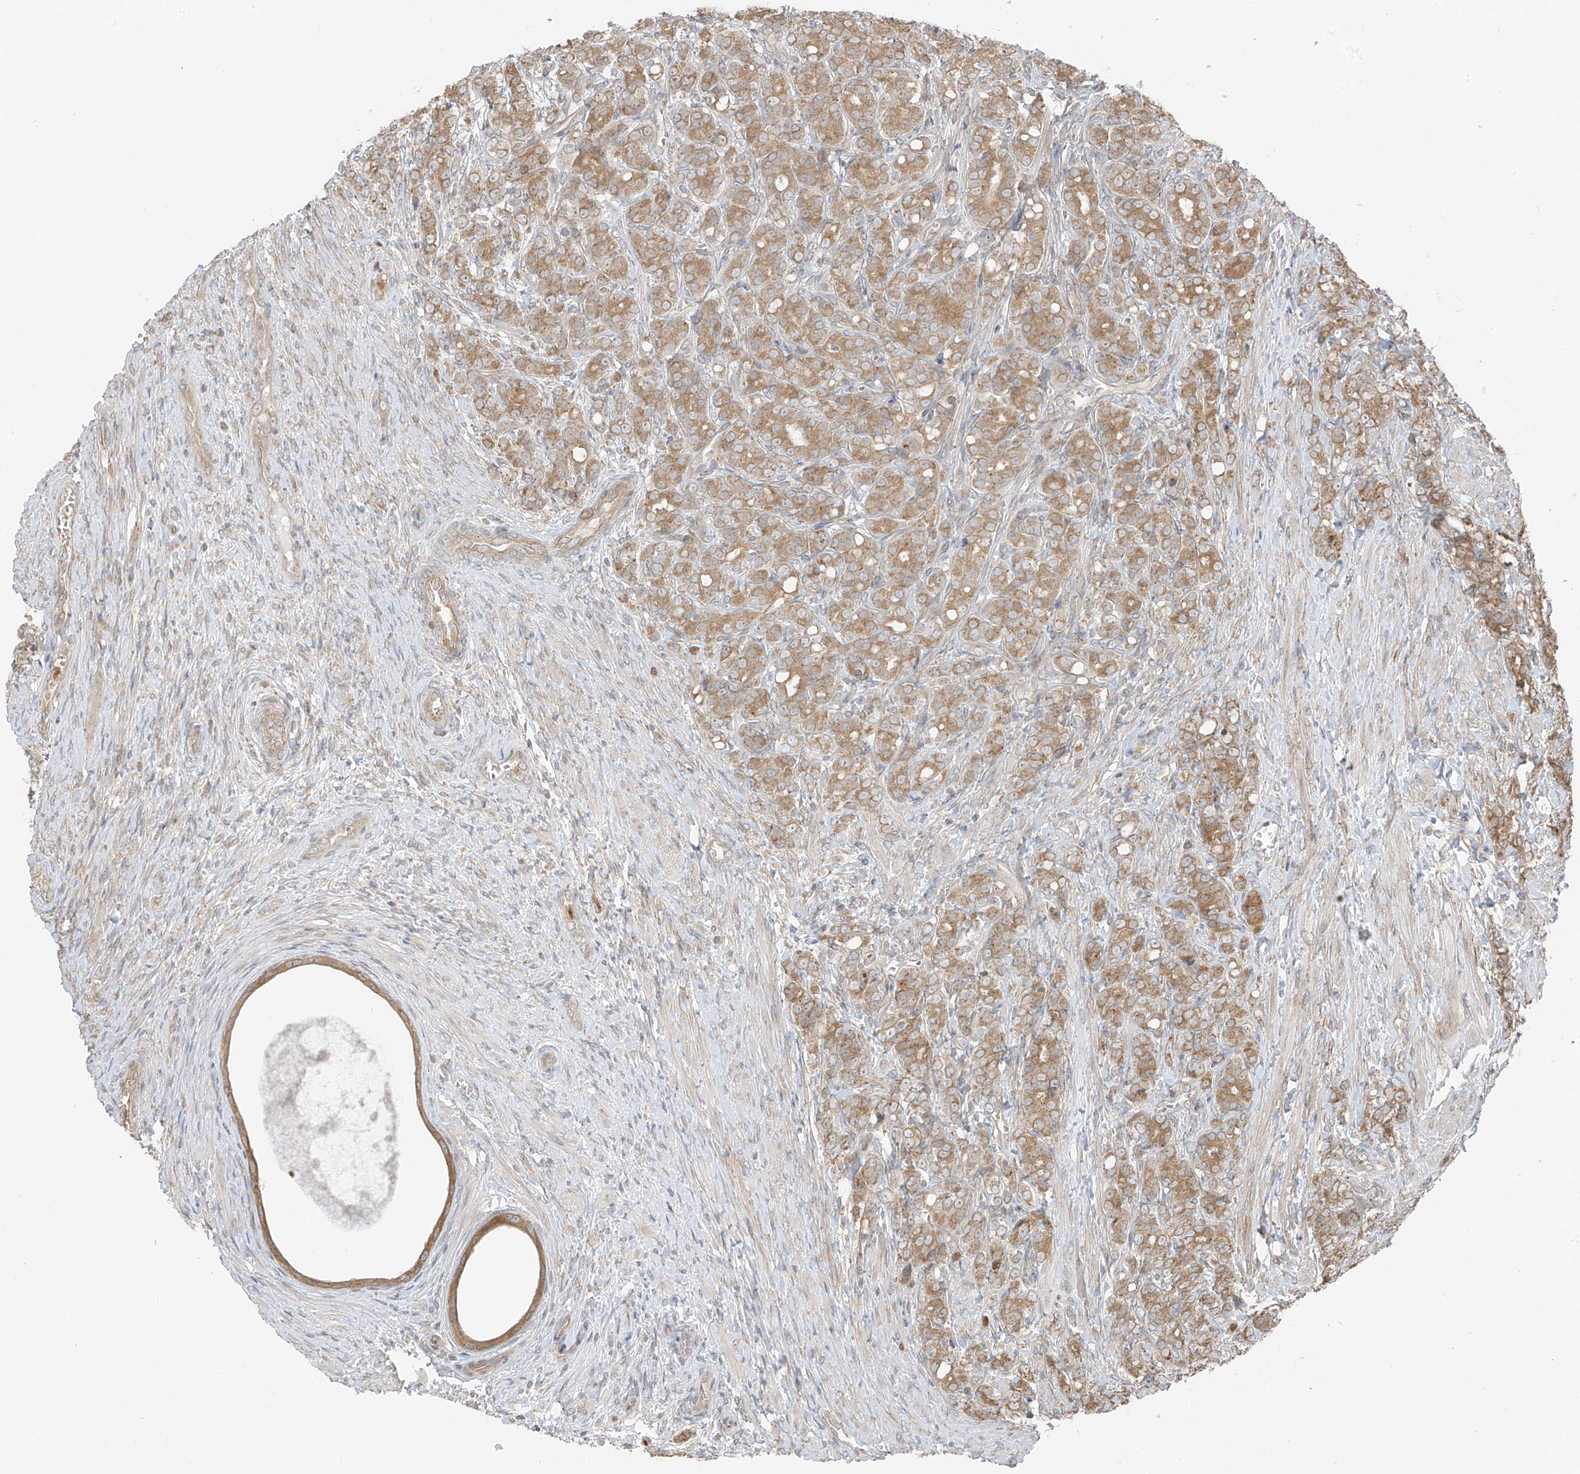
{"staining": {"intensity": "moderate", "quantity": ">75%", "location": "cytoplasmic/membranous"}, "tissue": "prostate cancer", "cell_type": "Tumor cells", "image_type": "cancer", "snomed": [{"axis": "morphology", "description": "Adenocarcinoma, High grade"}, {"axis": "topography", "description": "Prostate"}], "caption": "Immunohistochemistry photomicrograph of adenocarcinoma (high-grade) (prostate) stained for a protein (brown), which displays medium levels of moderate cytoplasmic/membranous staining in about >75% of tumor cells.", "gene": "PDE11A", "patient": {"sex": "male", "age": 62}}